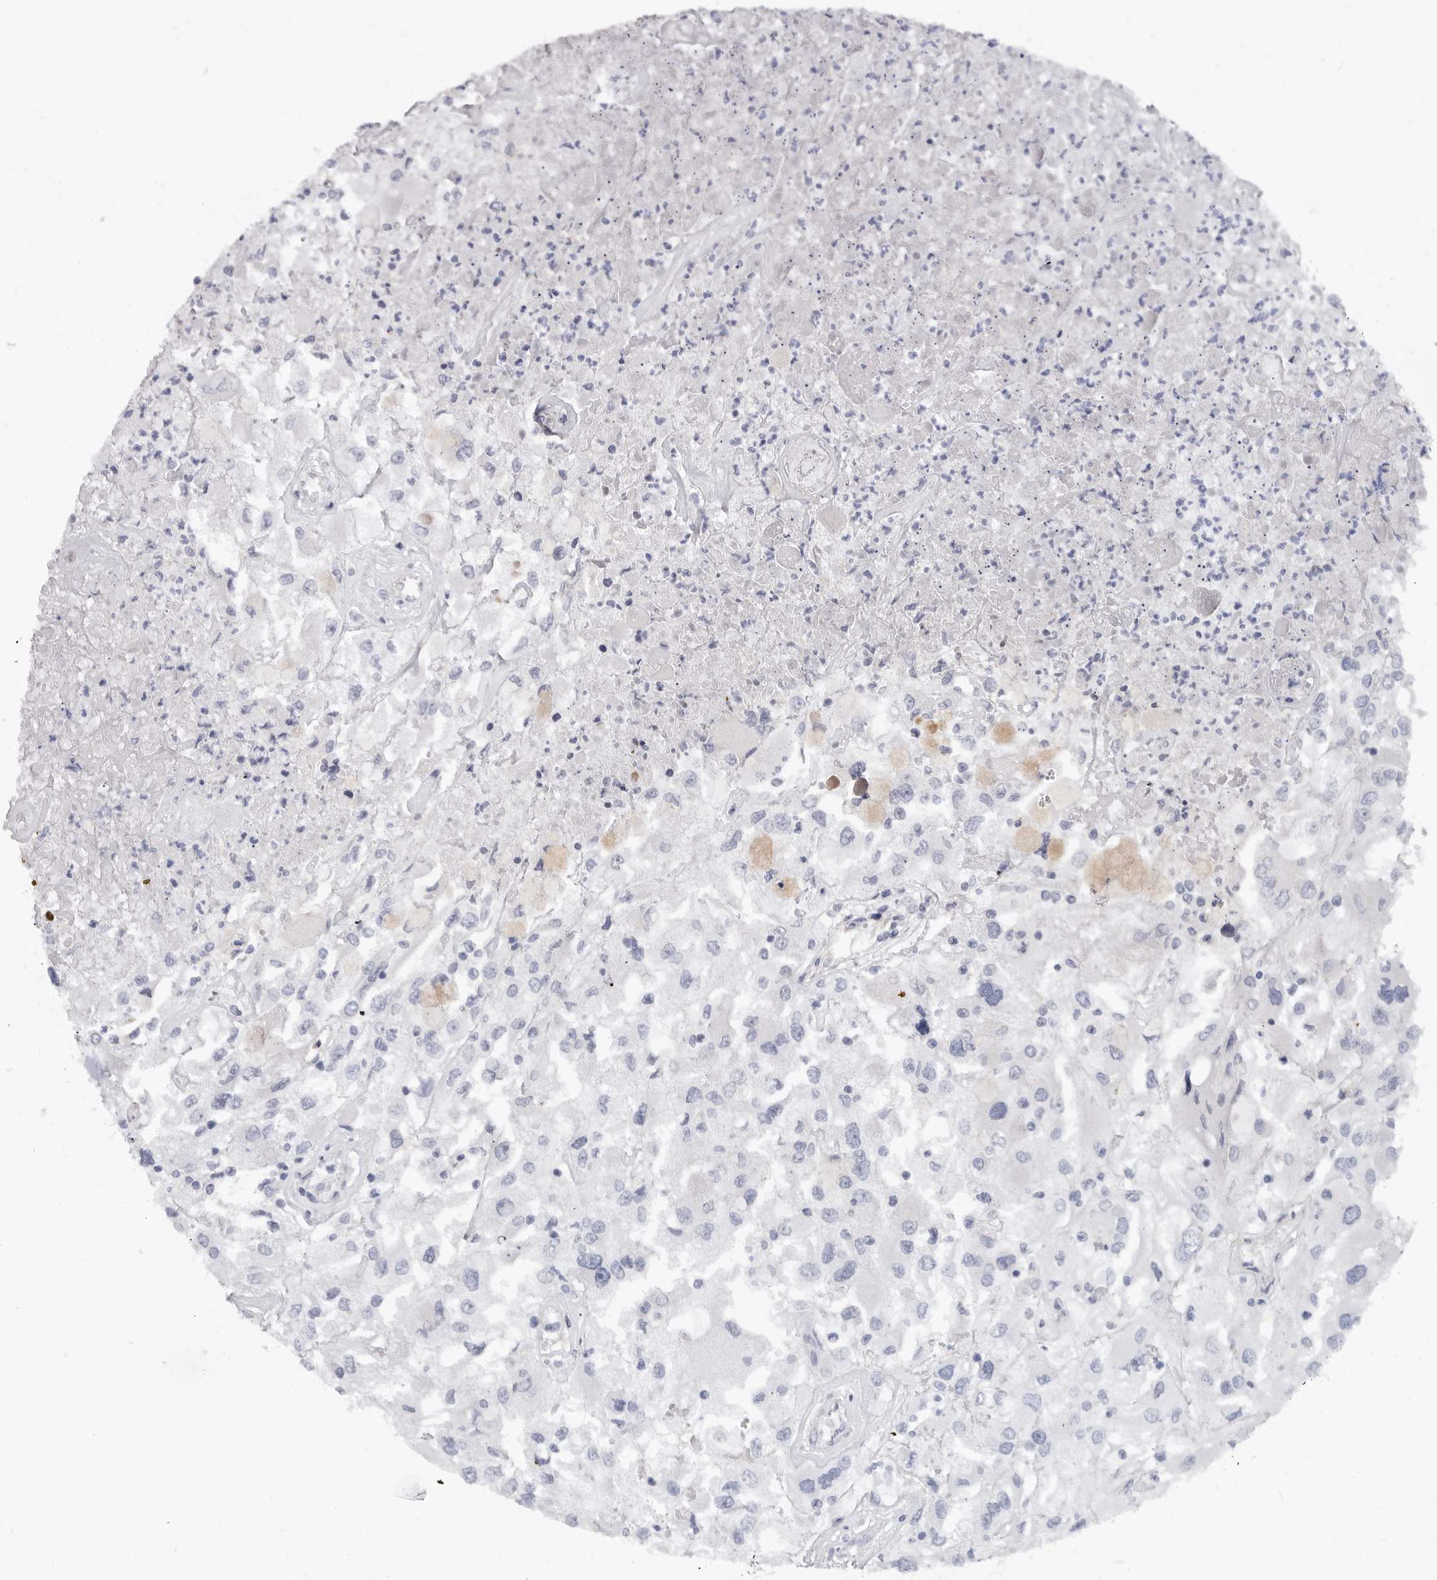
{"staining": {"intensity": "negative", "quantity": "none", "location": "none"}, "tissue": "renal cancer", "cell_type": "Tumor cells", "image_type": "cancer", "snomed": [{"axis": "morphology", "description": "Adenocarcinoma, NOS"}, {"axis": "topography", "description": "Kidney"}], "caption": "High power microscopy photomicrograph of an immunohistochemistry histopathology image of adenocarcinoma (renal), revealing no significant expression in tumor cells.", "gene": "KHDRBS2", "patient": {"sex": "female", "age": 52}}